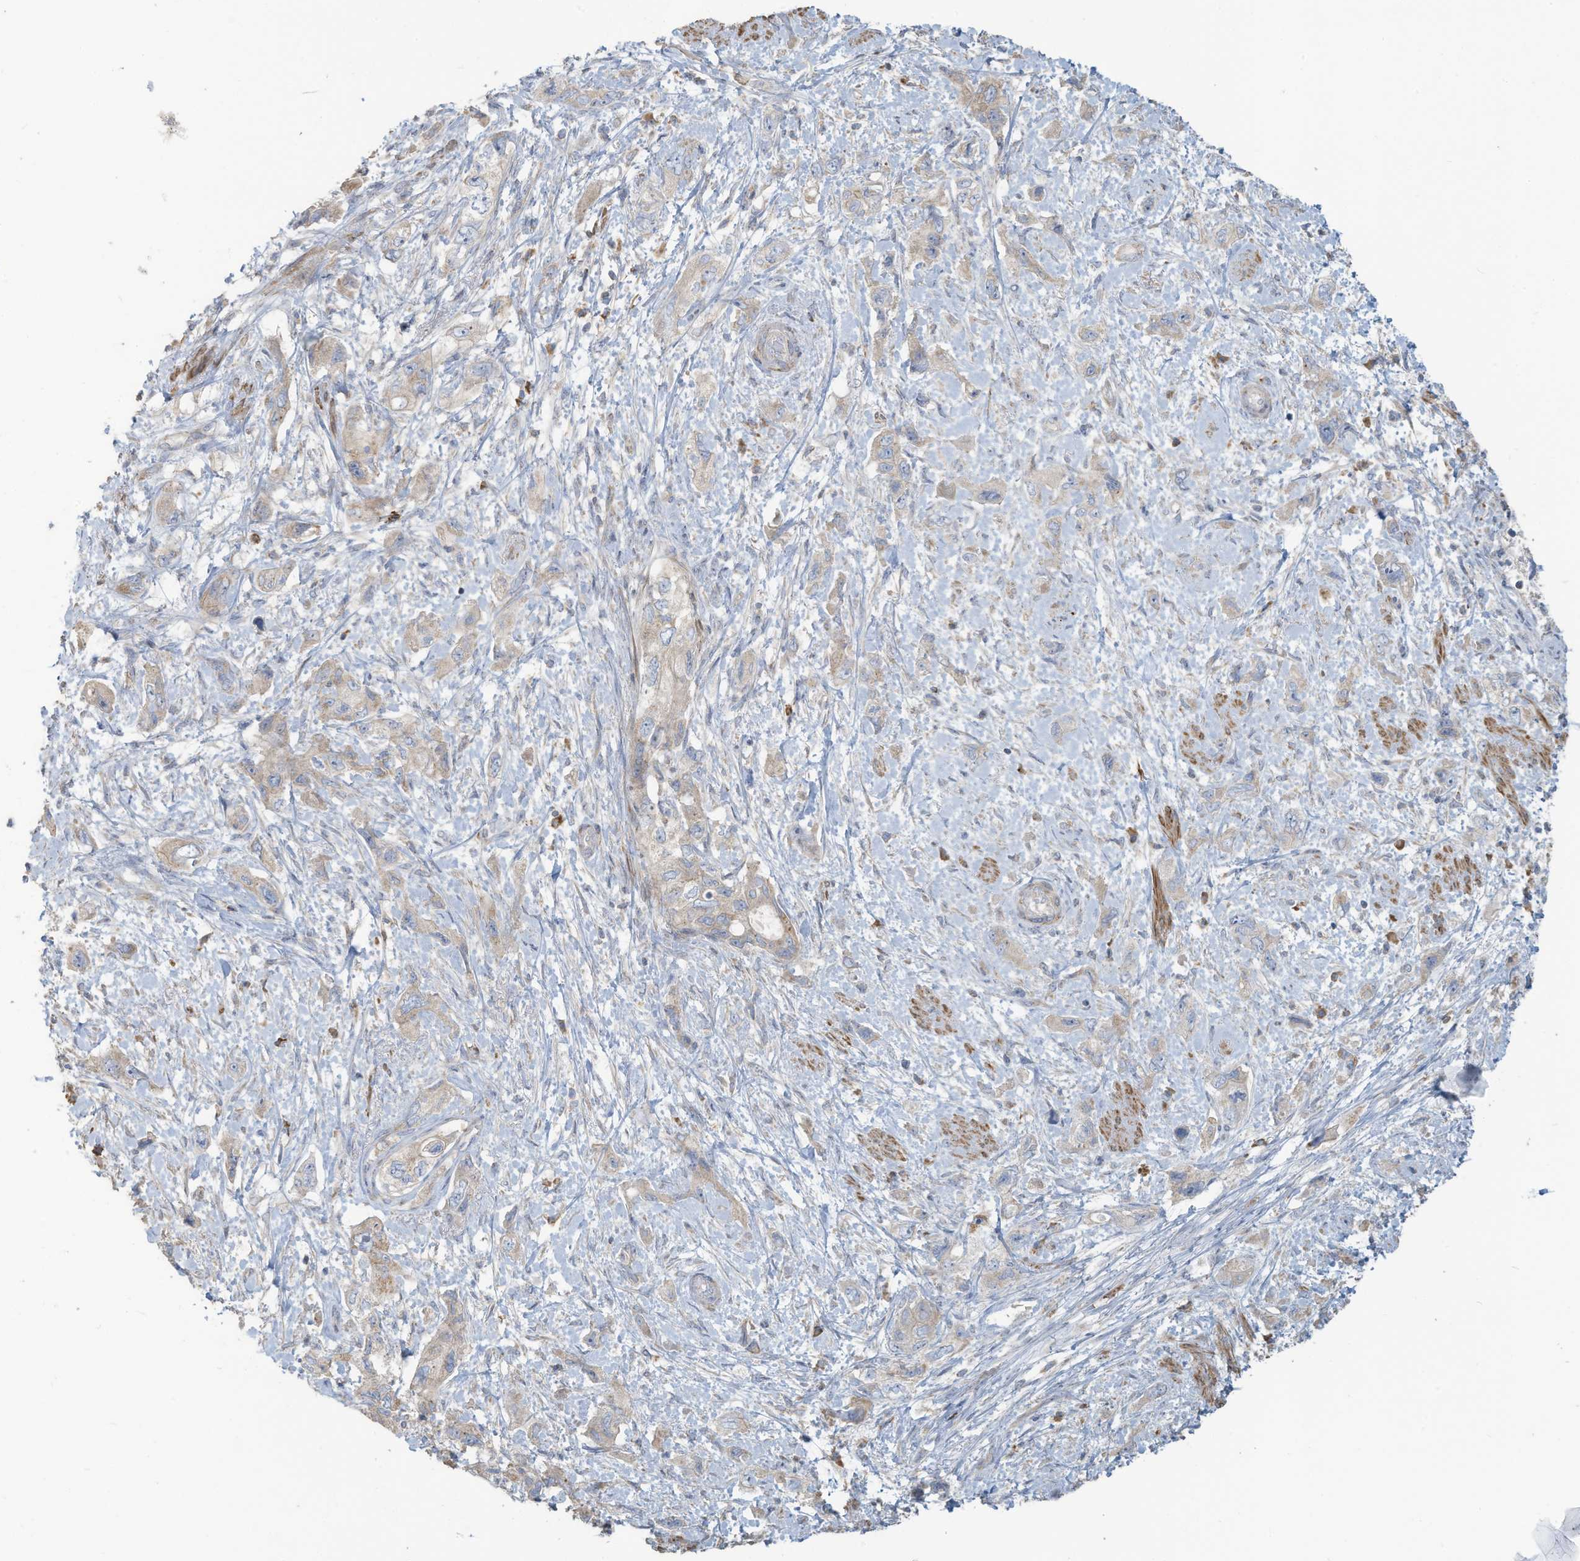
{"staining": {"intensity": "negative", "quantity": "none", "location": "none"}, "tissue": "pancreatic cancer", "cell_type": "Tumor cells", "image_type": "cancer", "snomed": [{"axis": "morphology", "description": "Adenocarcinoma, NOS"}, {"axis": "topography", "description": "Pancreas"}], "caption": "Histopathology image shows no protein staining in tumor cells of adenocarcinoma (pancreatic) tissue.", "gene": "GTPBP2", "patient": {"sex": "female", "age": 73}}